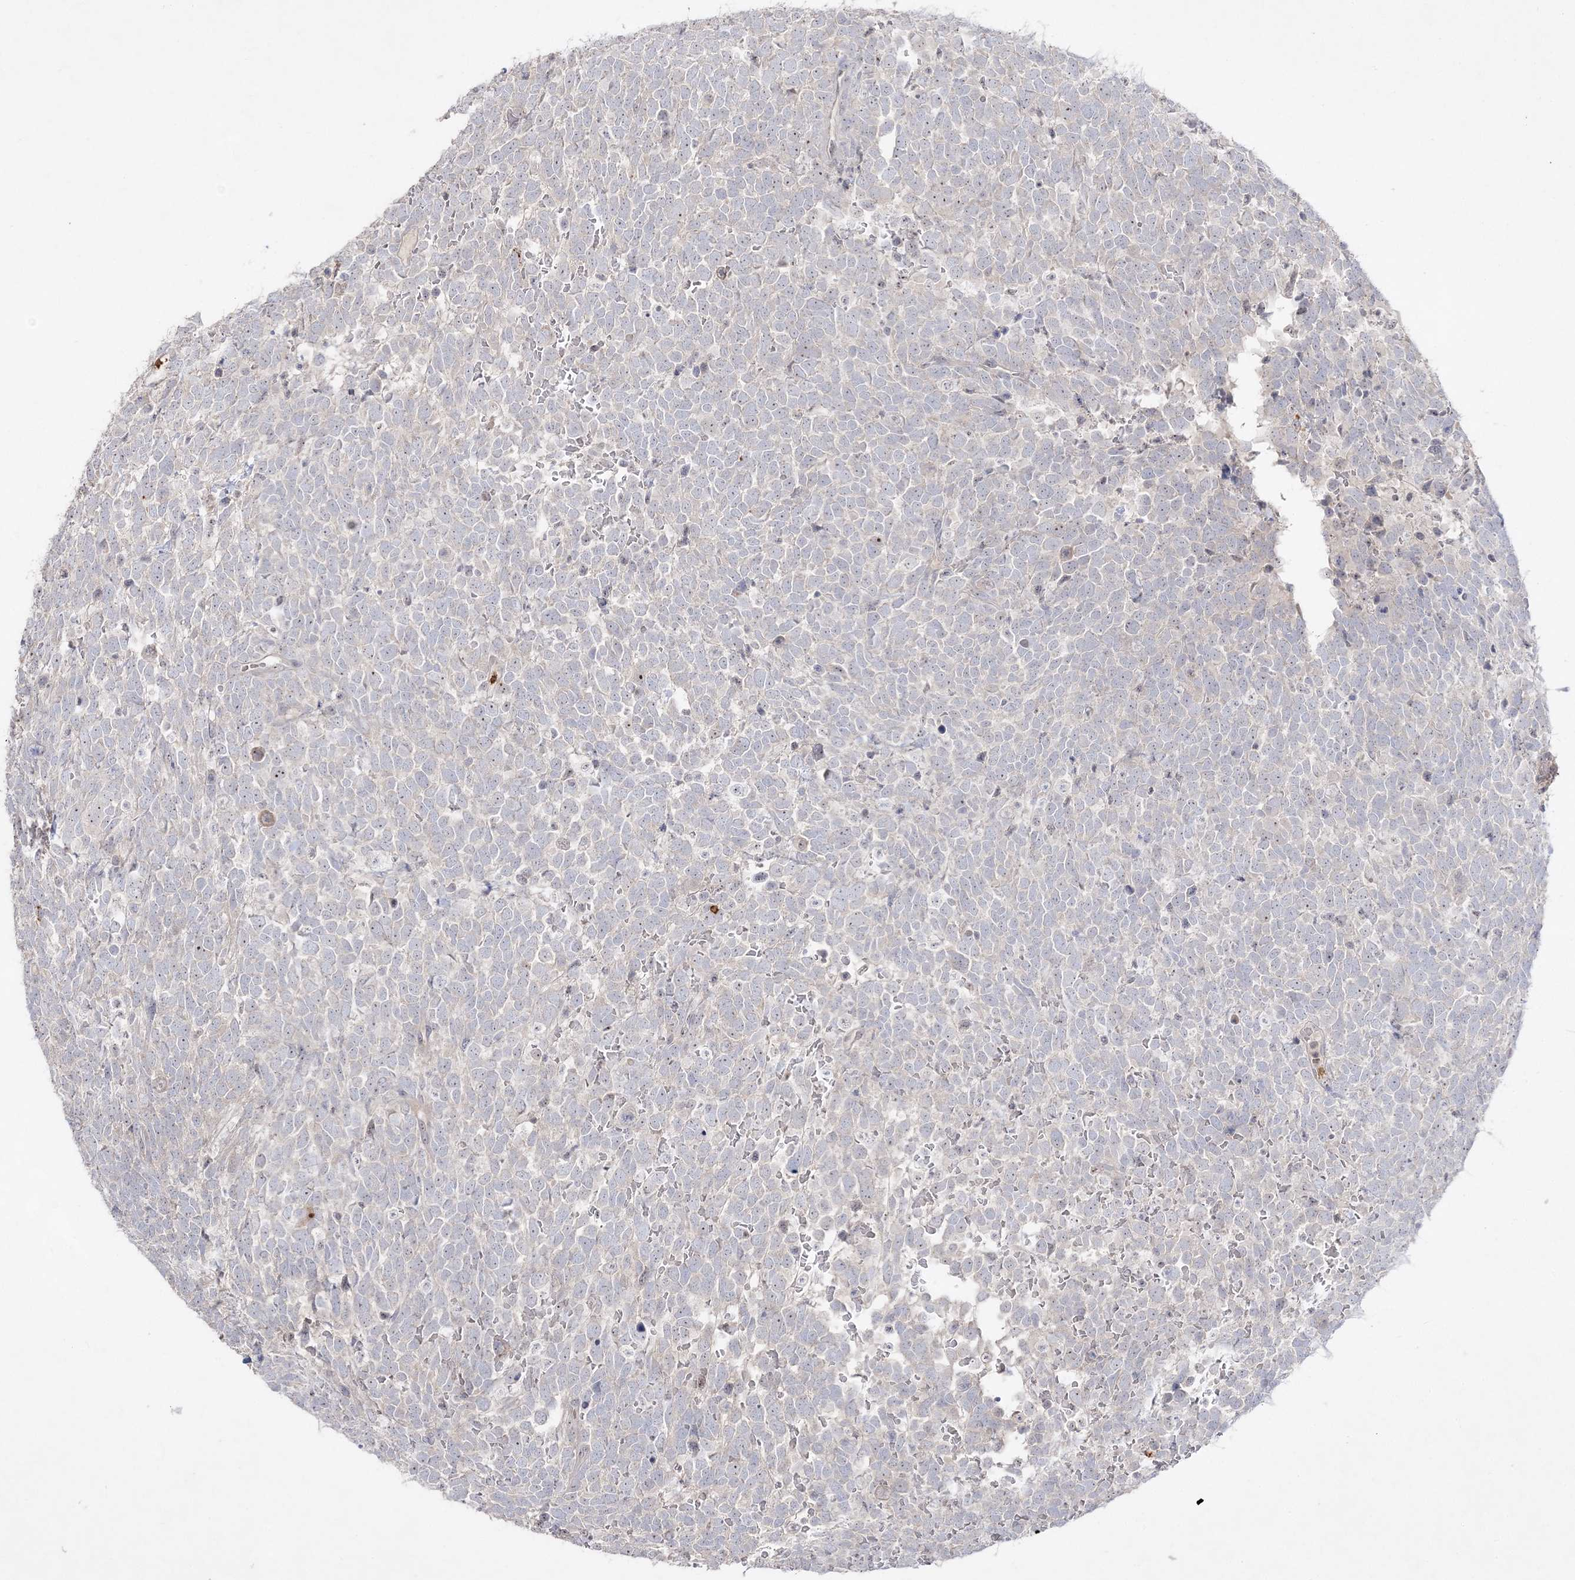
{"staining": {"intensity": "negative", "quantity": "none", "location": "none"}, "tissue": "urothelial cancer", "cell_type": "Tumor cells", "image_type": "cancer", "snomed": [{"axis": "morphology", "description": "Urothelial carcinoma, High grade"}, {"axis": "topography", "description": "Urinary bladder"}], "caption": "IHC of human urothelial cancer displays no expression in tumor cells. Nuclei are stained in blue.", "gene": "NOP16", "patient": {"sex": "female", "age": 82}}